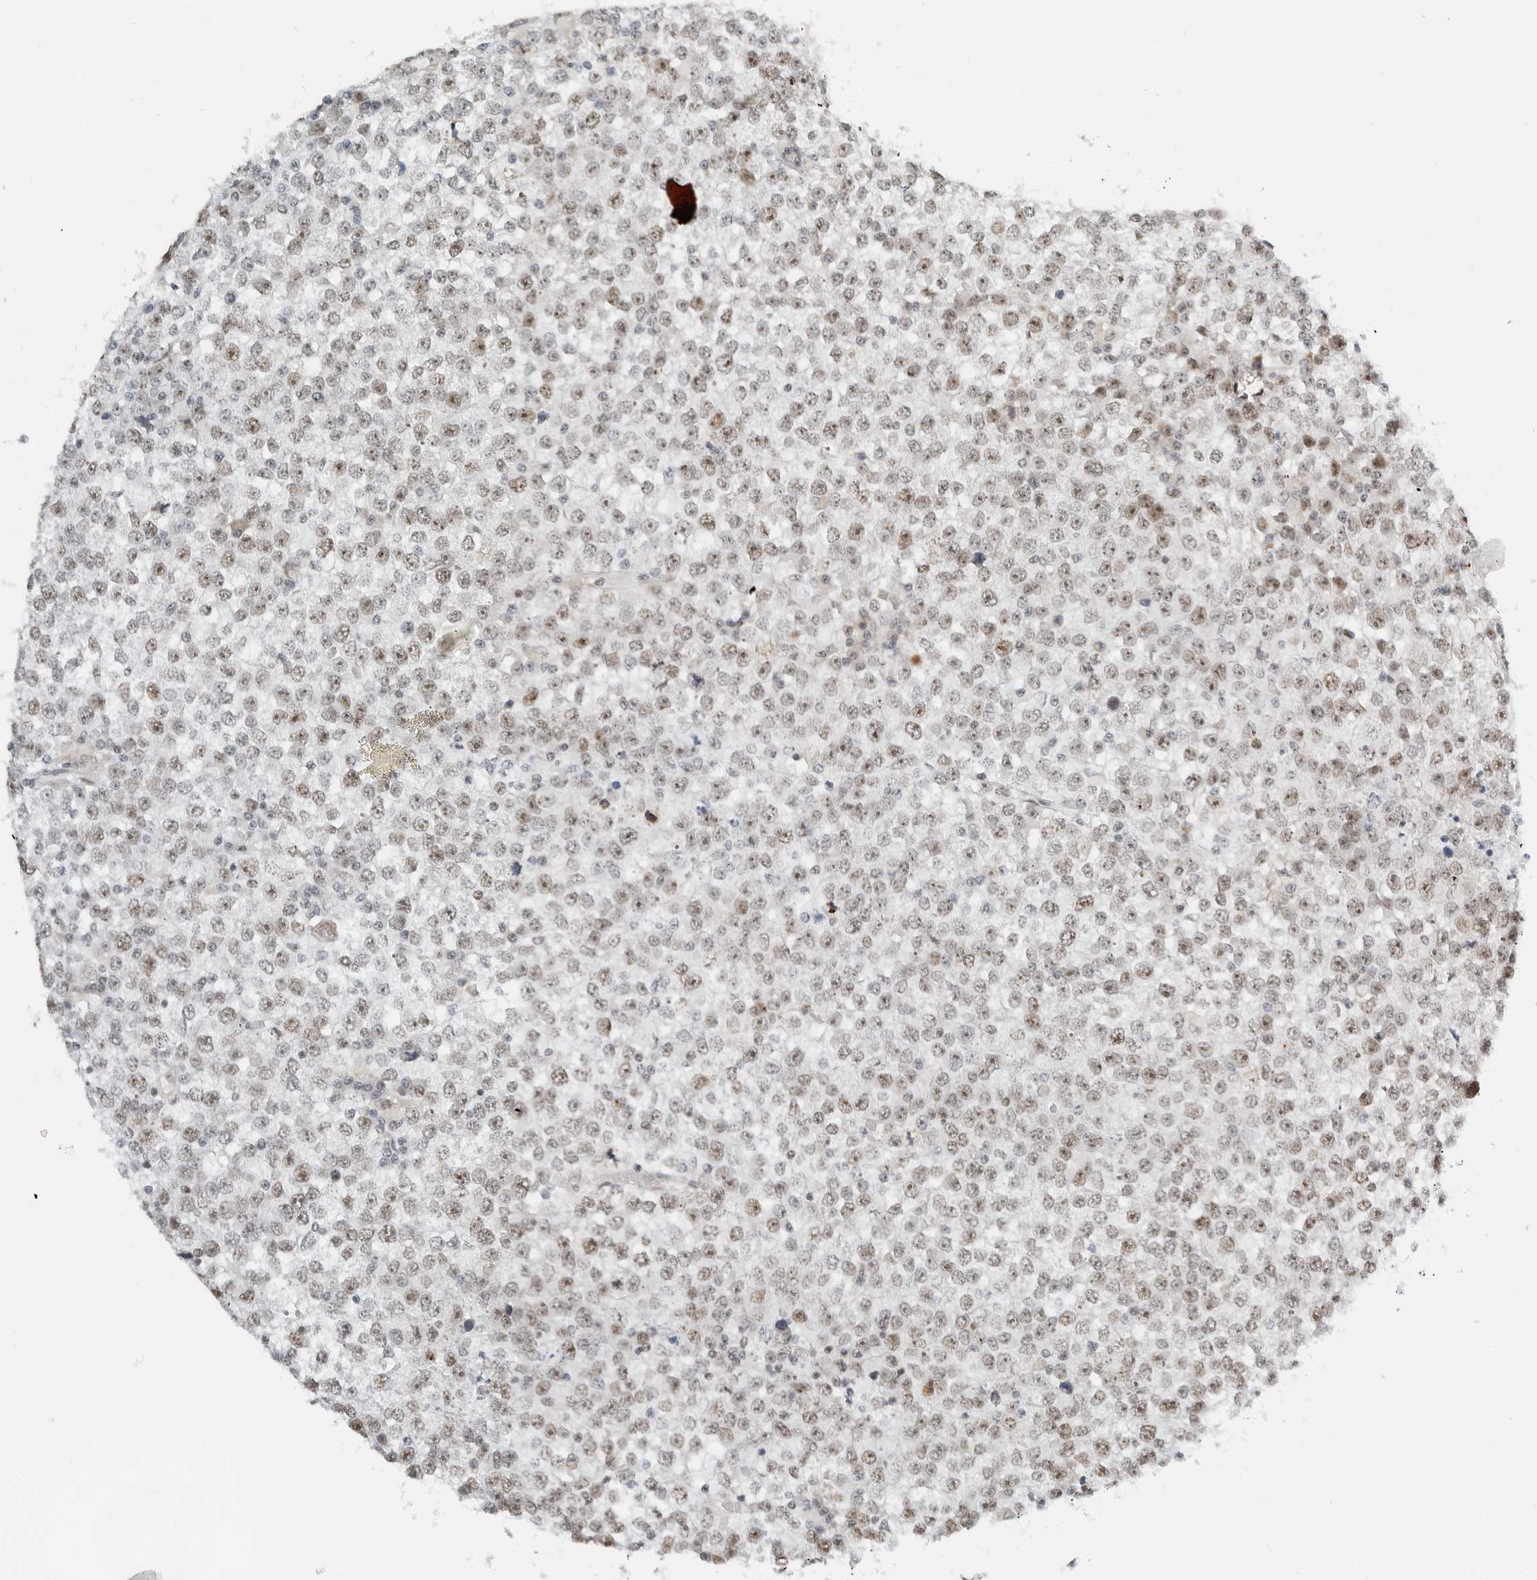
{"staining": {"intensity": "strong", "quantity": "25%-75%", "location": "nuclear"}, "tissue": "testis cancer", "cell_type": "Tumor cells", "image_type": "cancer", "snomed": [{"axis": "morphology", "description": "Seminoma, NOS"}, {"axis": "topography", "description": "Testis"}], "caption": "Immunohistochemical staining of seminoma (testis) exhibits strong nuclear protein expression in approximately 25%-75% of tumor cells.", "gene": "RIMKLA", "patient": {"sex": "male", "age": 65}}